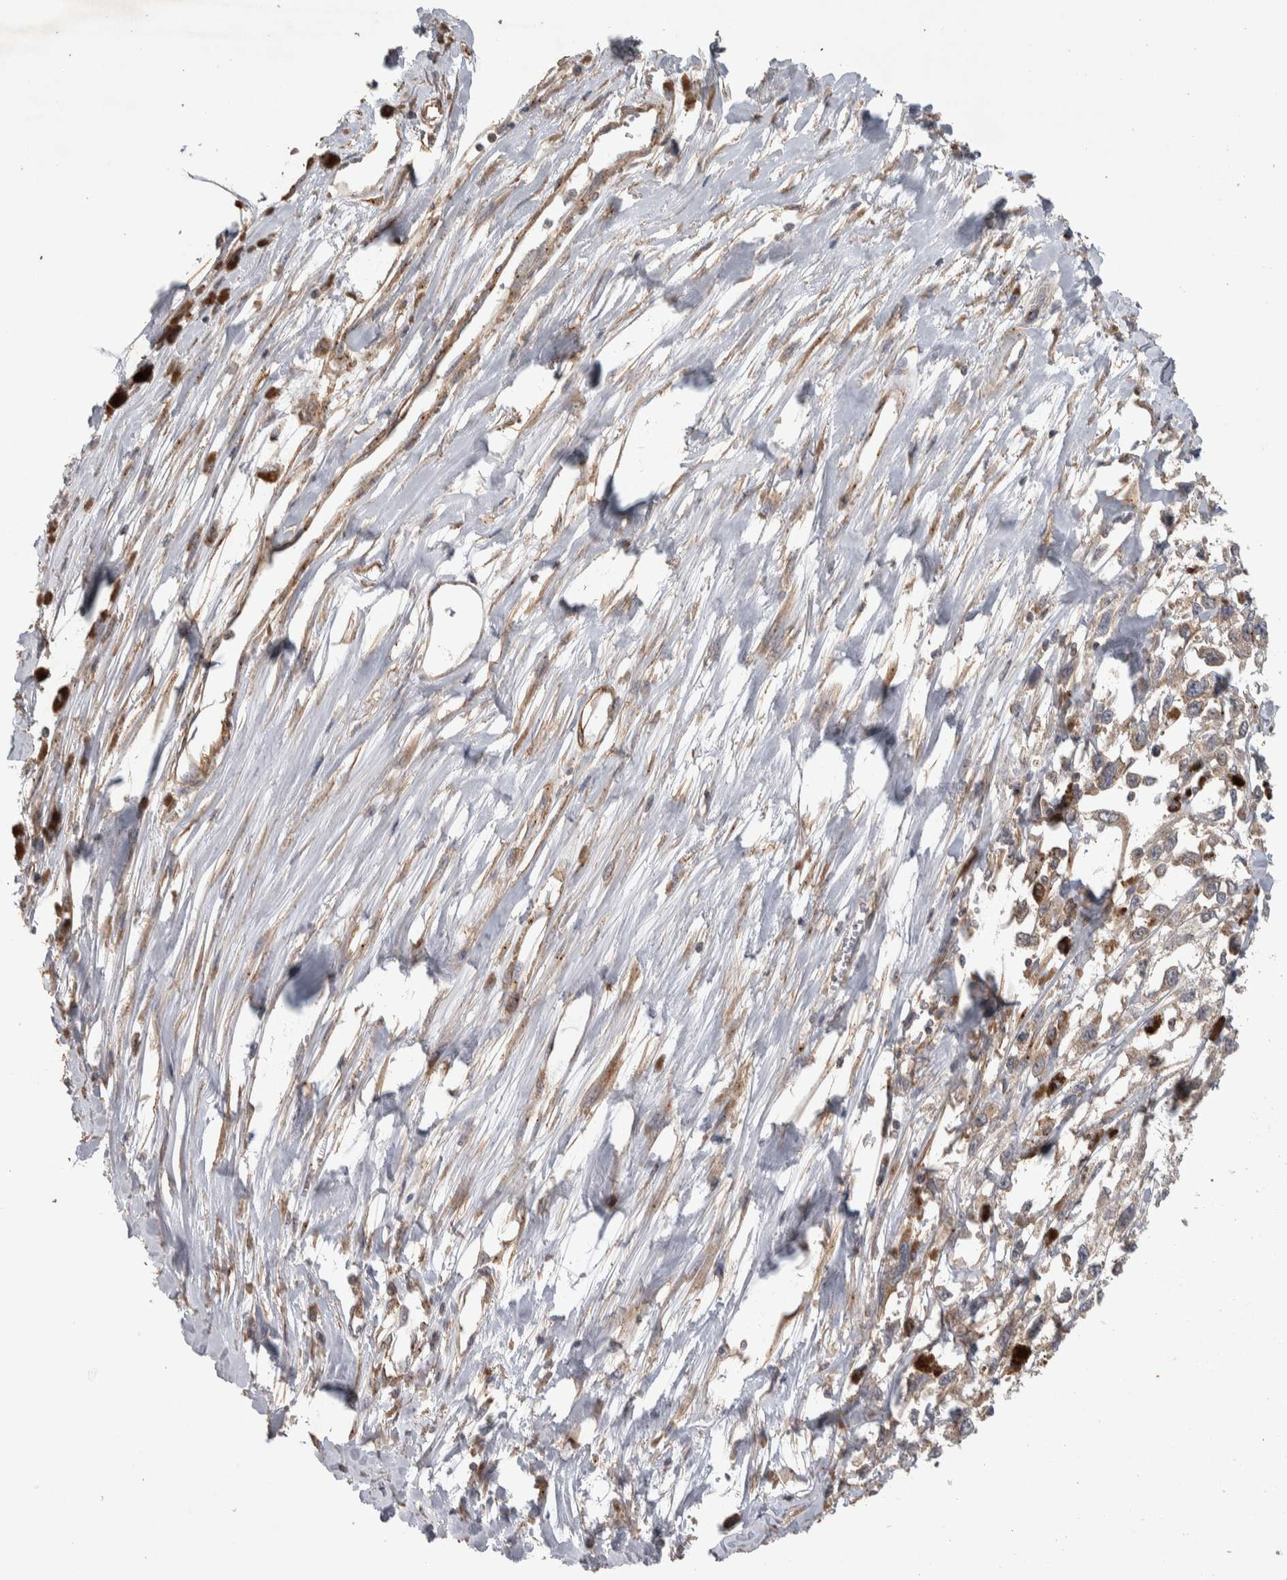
{"staining": {"intensity": "weak", "quantity": ">75%", "location": "cytoplasmic/membranous"}, "tissue": "melanoma", "cell_type": "Tumor cells", "image_type": "cancer", "snomed": [{"axis": "morphology", "description": "Malignant melanoma, Metastatic site"}, {"axis": "topography", "description": "Lymph node"}], "caption": "Protein staining of melanoma tissue demonstrates weak cytoplasmic/membranous expression in about >75% of tumor cells.", "gene": "IFRD1", "patient": {"sex": "male", "age": 59}}